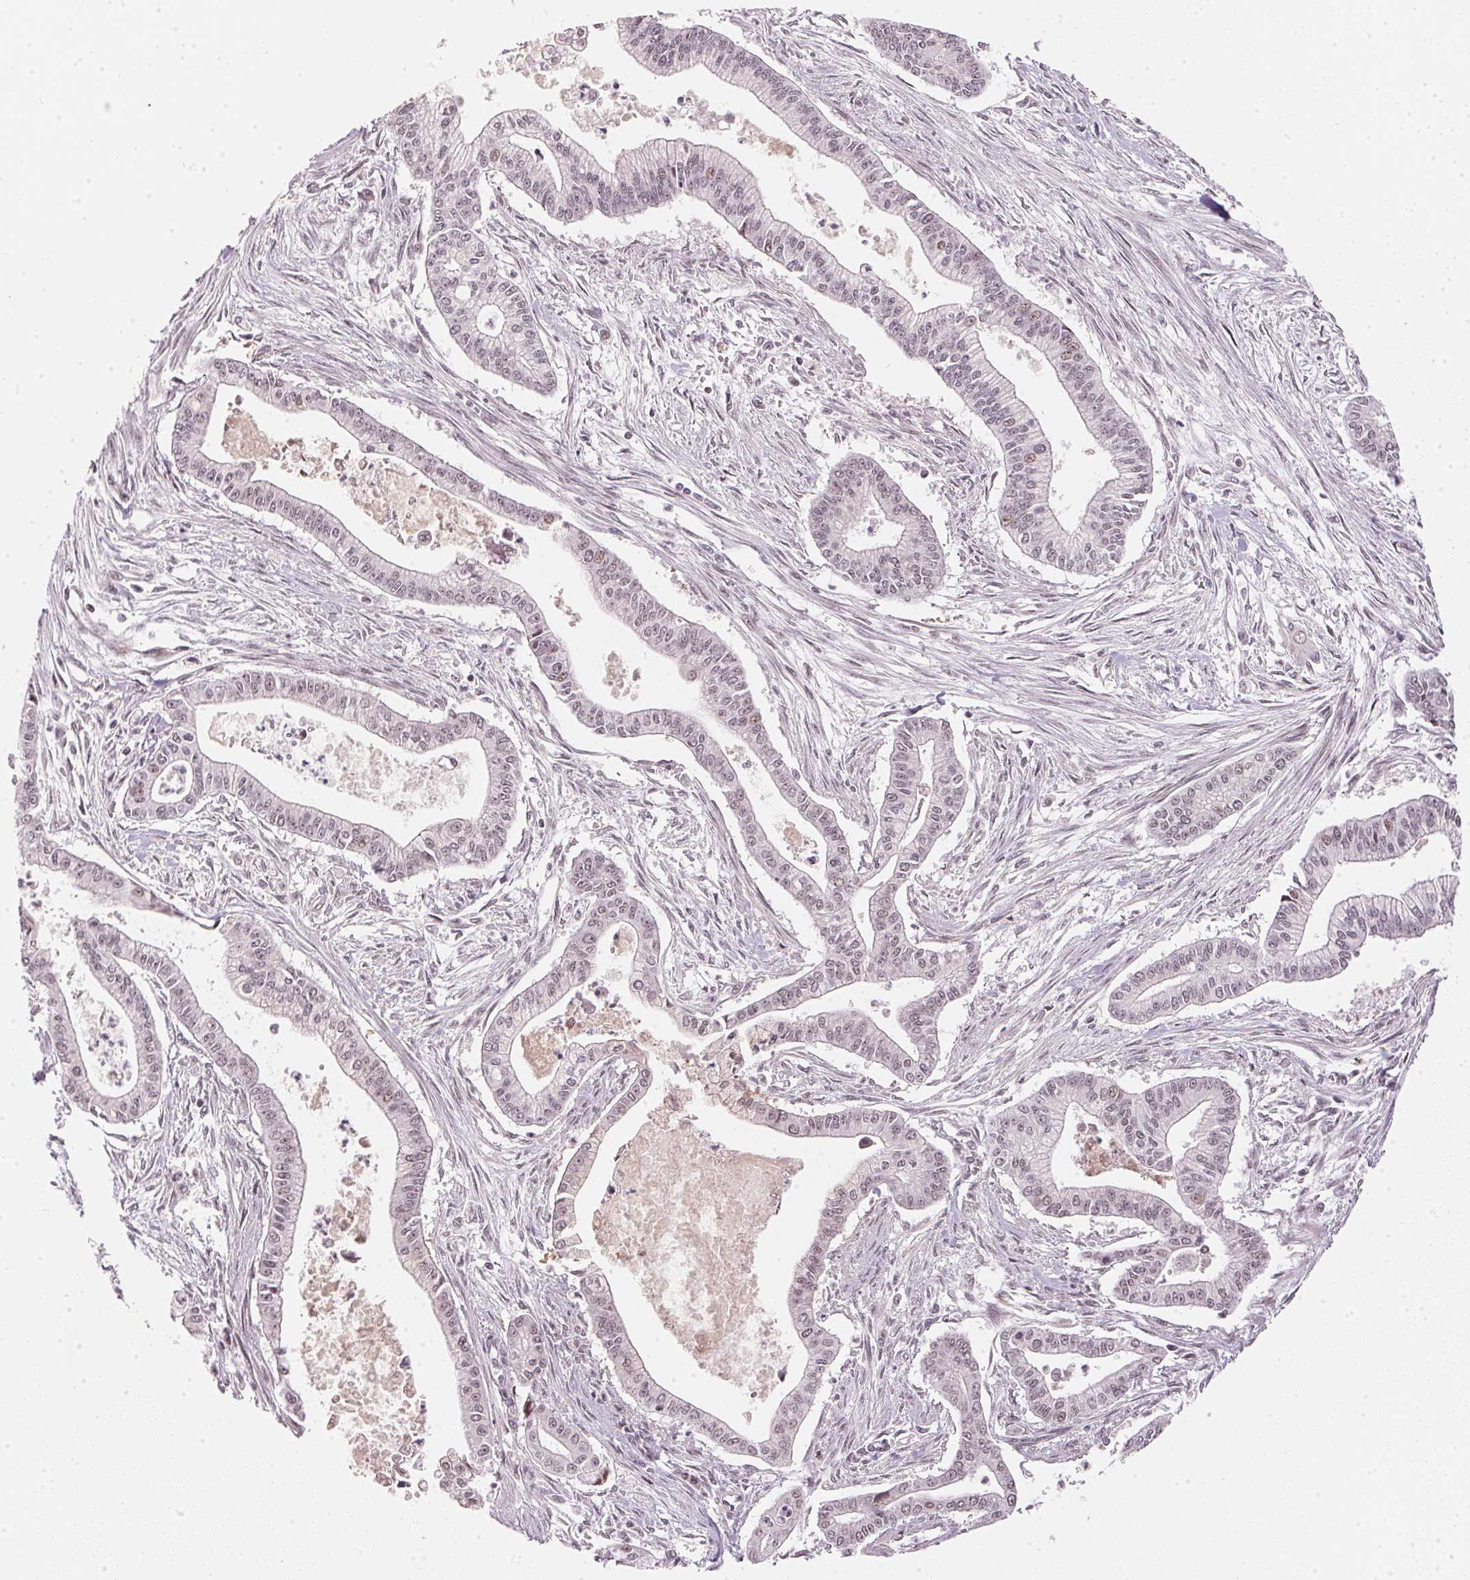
{"staining": {"intensity": "negative", "quantity": "none", "location": "none"}, "tissue": "pancreatic cancer", "cell_type": "Tumor cells", "image_type": "cancer", "snomed": [{"axis": "morphology", "description": "Adenocarcinoma, NOS"}, {"axis": "topography", "description": "Pancreas"}], "caption": "This is an immunohistochemistry (IHC) histopathology image of human pancreatic cancer. There is no staining in tumor cells.", "gene": "KAT6A", "patient": {"sex": "female", "age": 65}}